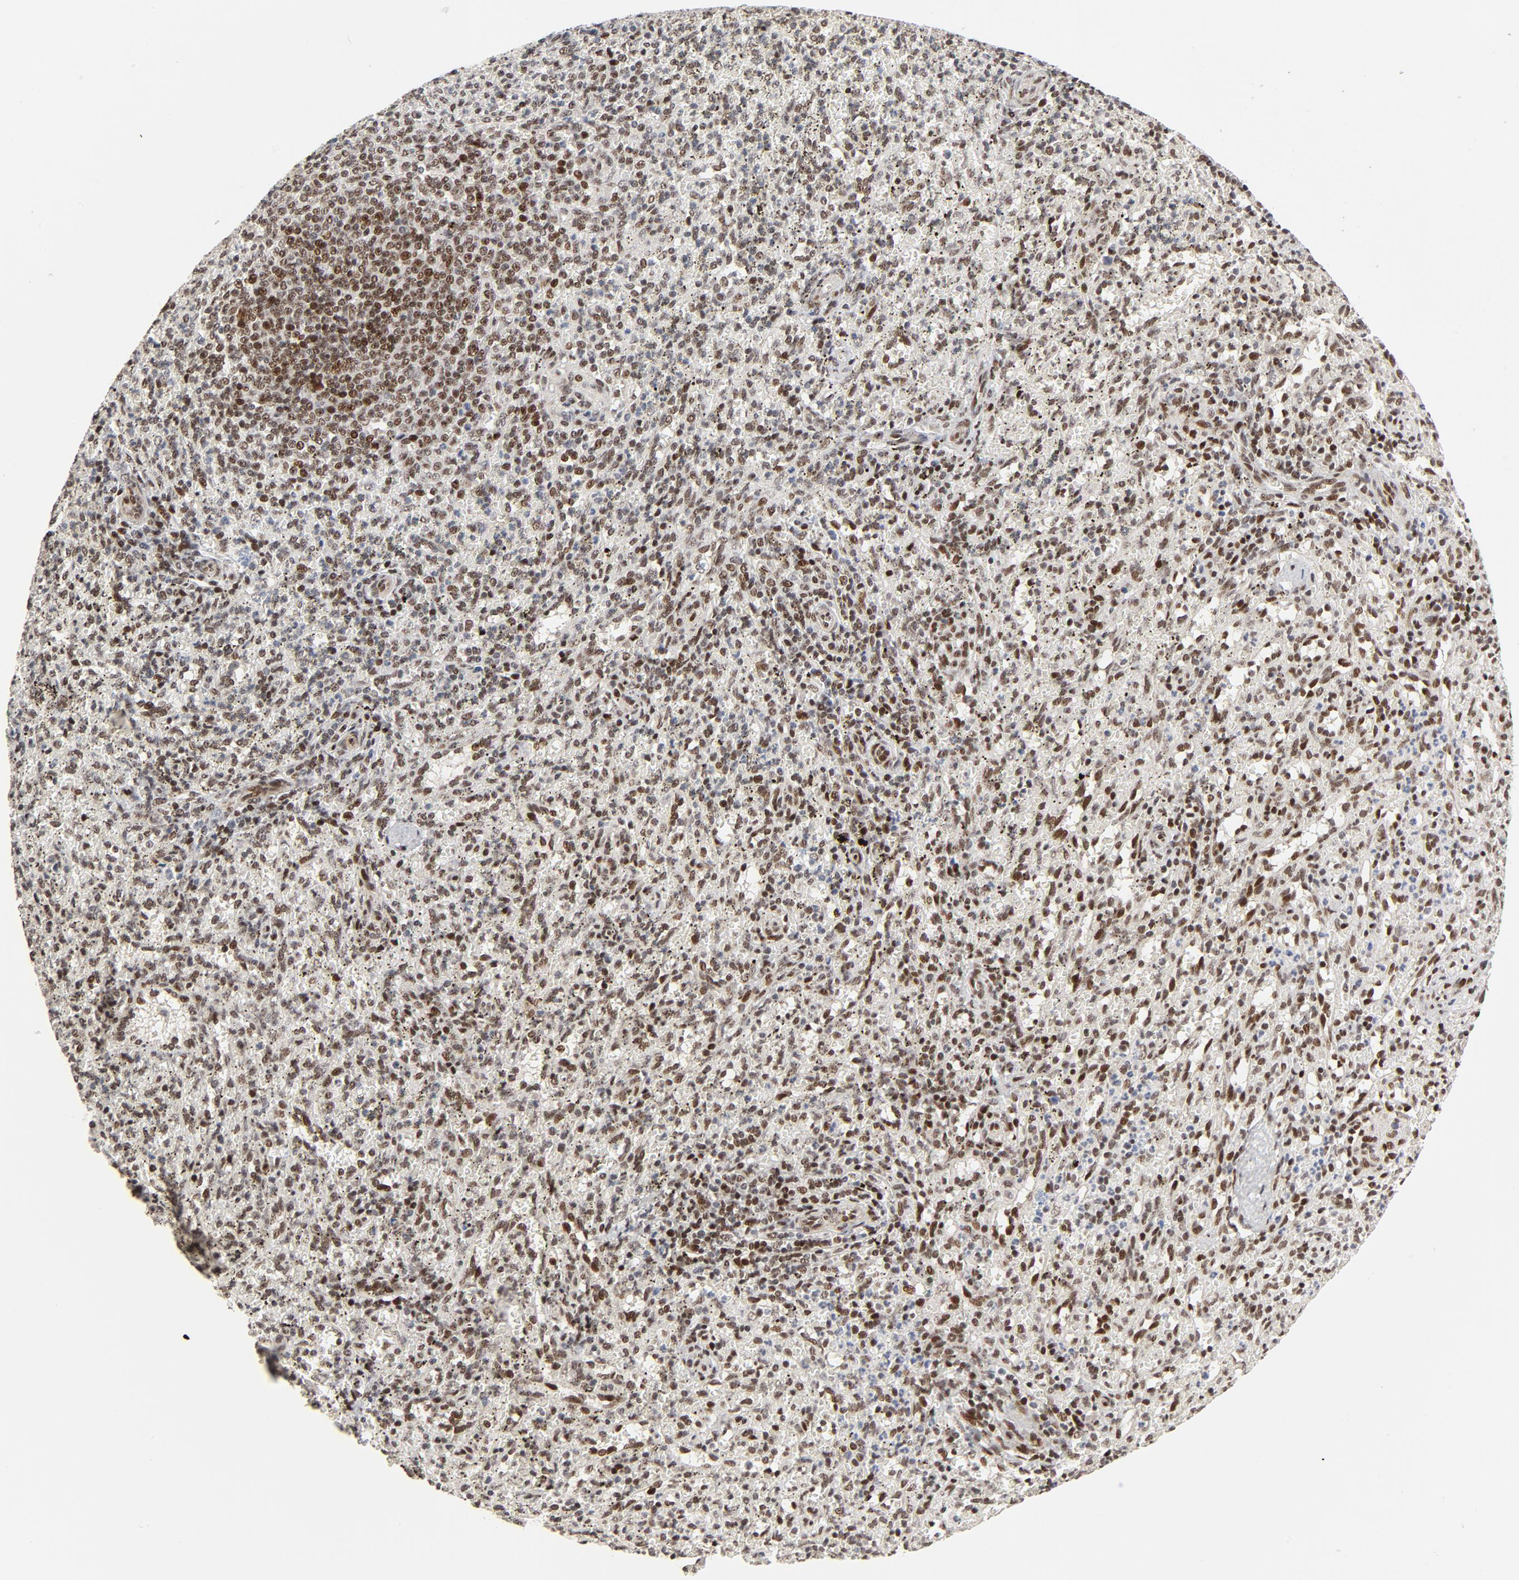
{"staining": {"intensity": "moderate", "quantity": "25%-75%", "location": "nuclear"}, "tissue": "spleen", "cell_type": "Cells in red pulp", "image_type": "normal", "snomed": [{"axis": "morphology", "description": "Normal tissue, NOS"}, {"axis": "topography", "description": "Spleen"}], "caption": "IHC histopathology image of normal human spleen stained for a protein (brown), which shows medium levels of moderate nuclear staining in approximately 25%-75% of cells in red pulp.", "gene": "GTF2I", "patient": {"sex": "female", "age": 10}}